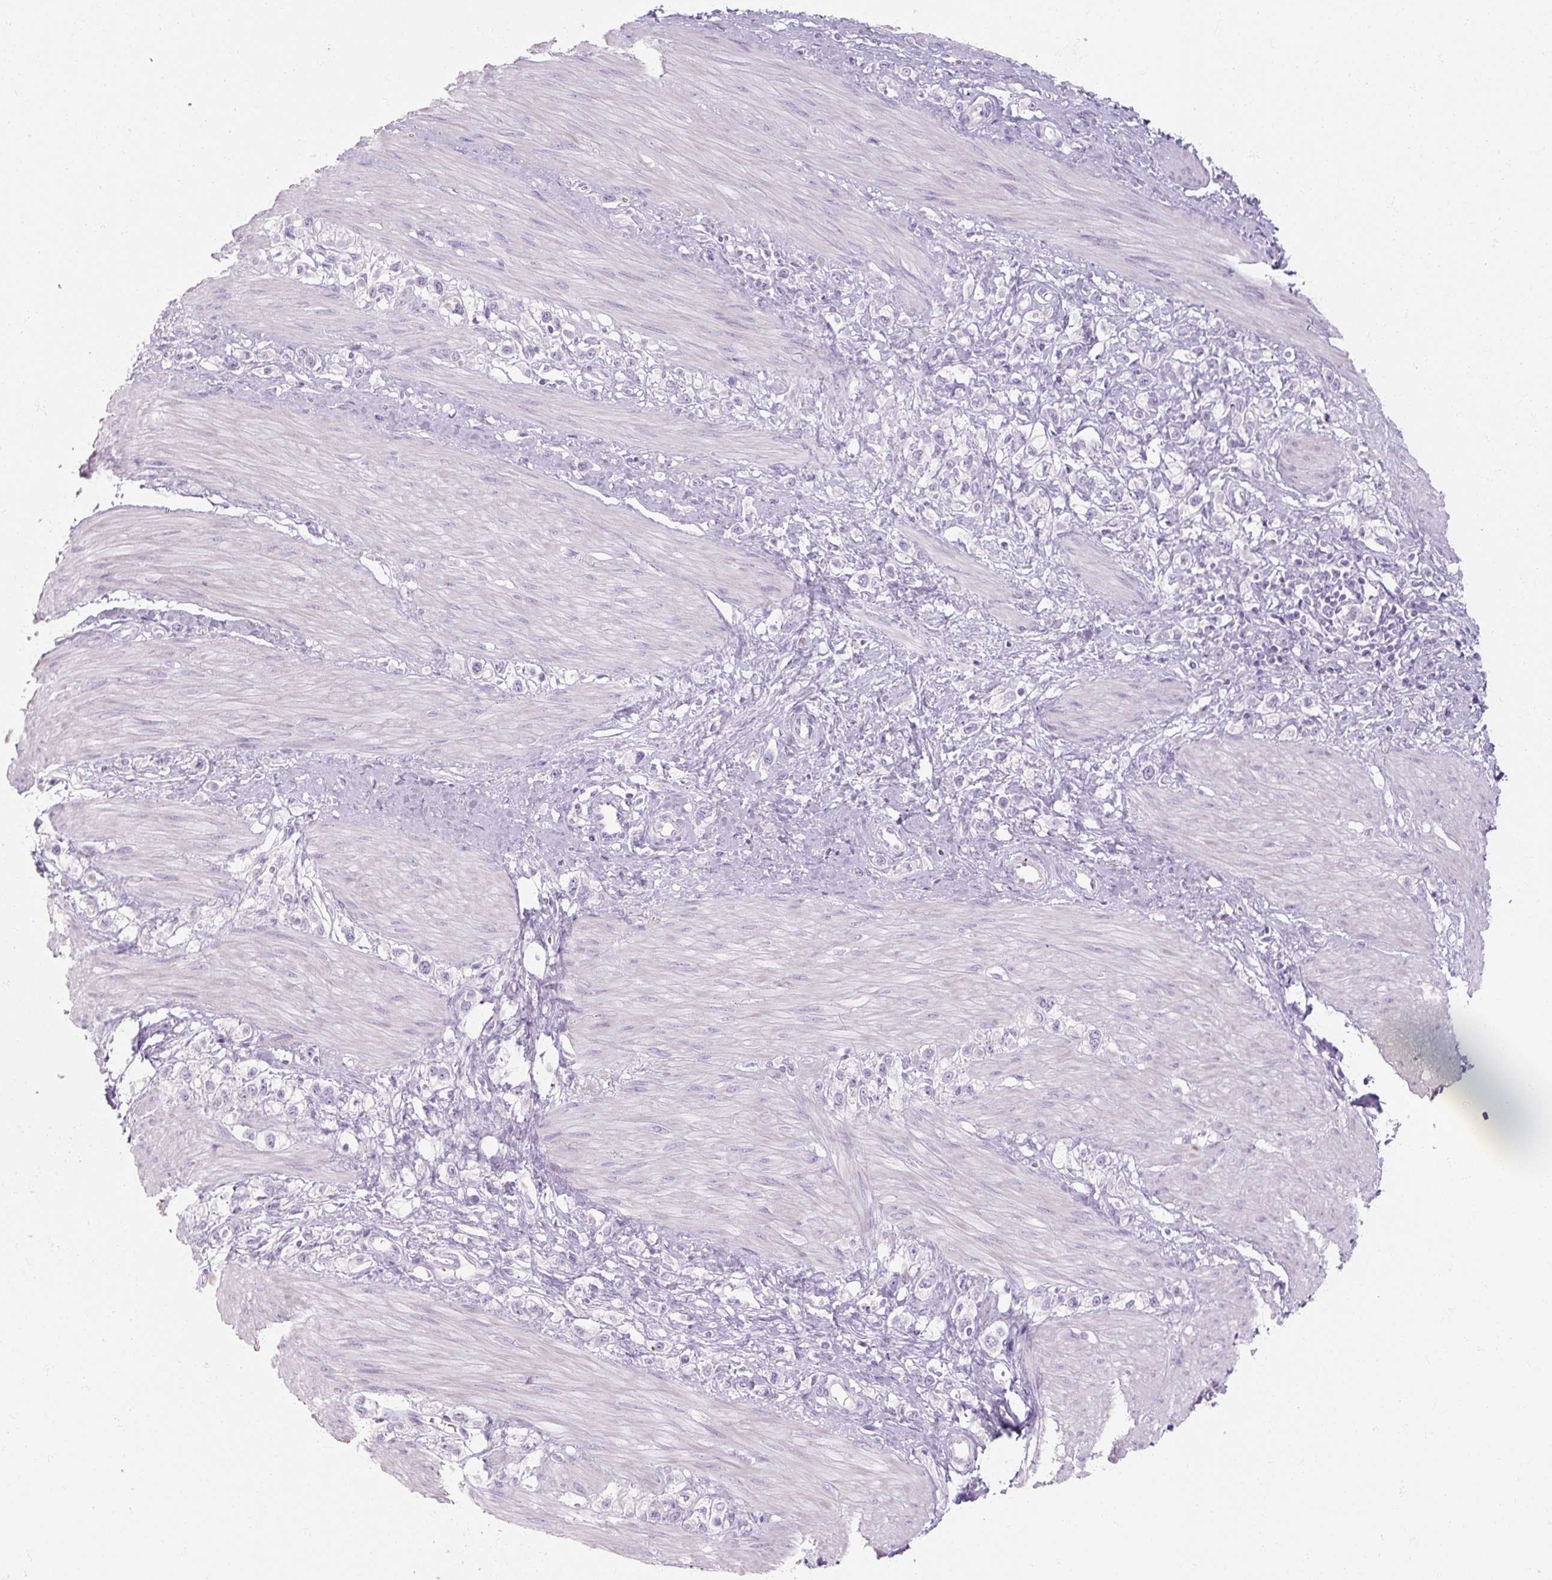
{"staining": {"intensity": "negative", "quantity": "none", "location": "none"}, "tissue": "stomach cancer", "cell_type": "Tumor cells", "image_type": "cancer", "snomed": [{"axis": "morphology", "description": "Adenocarcinoma, NOS"}, {"axis": "topography", "description": "Stomach"}], "caption": "Tumor cells show no significant protein expression in stomach adenocarcinoma. (Brightfield microscopy of DAB (3,3'-diaminobenzidine) immunohistochemistry (IHC) at high magnification).", "gene": "NFE2L3", "patient": {"sex": "female", "age": 65}}